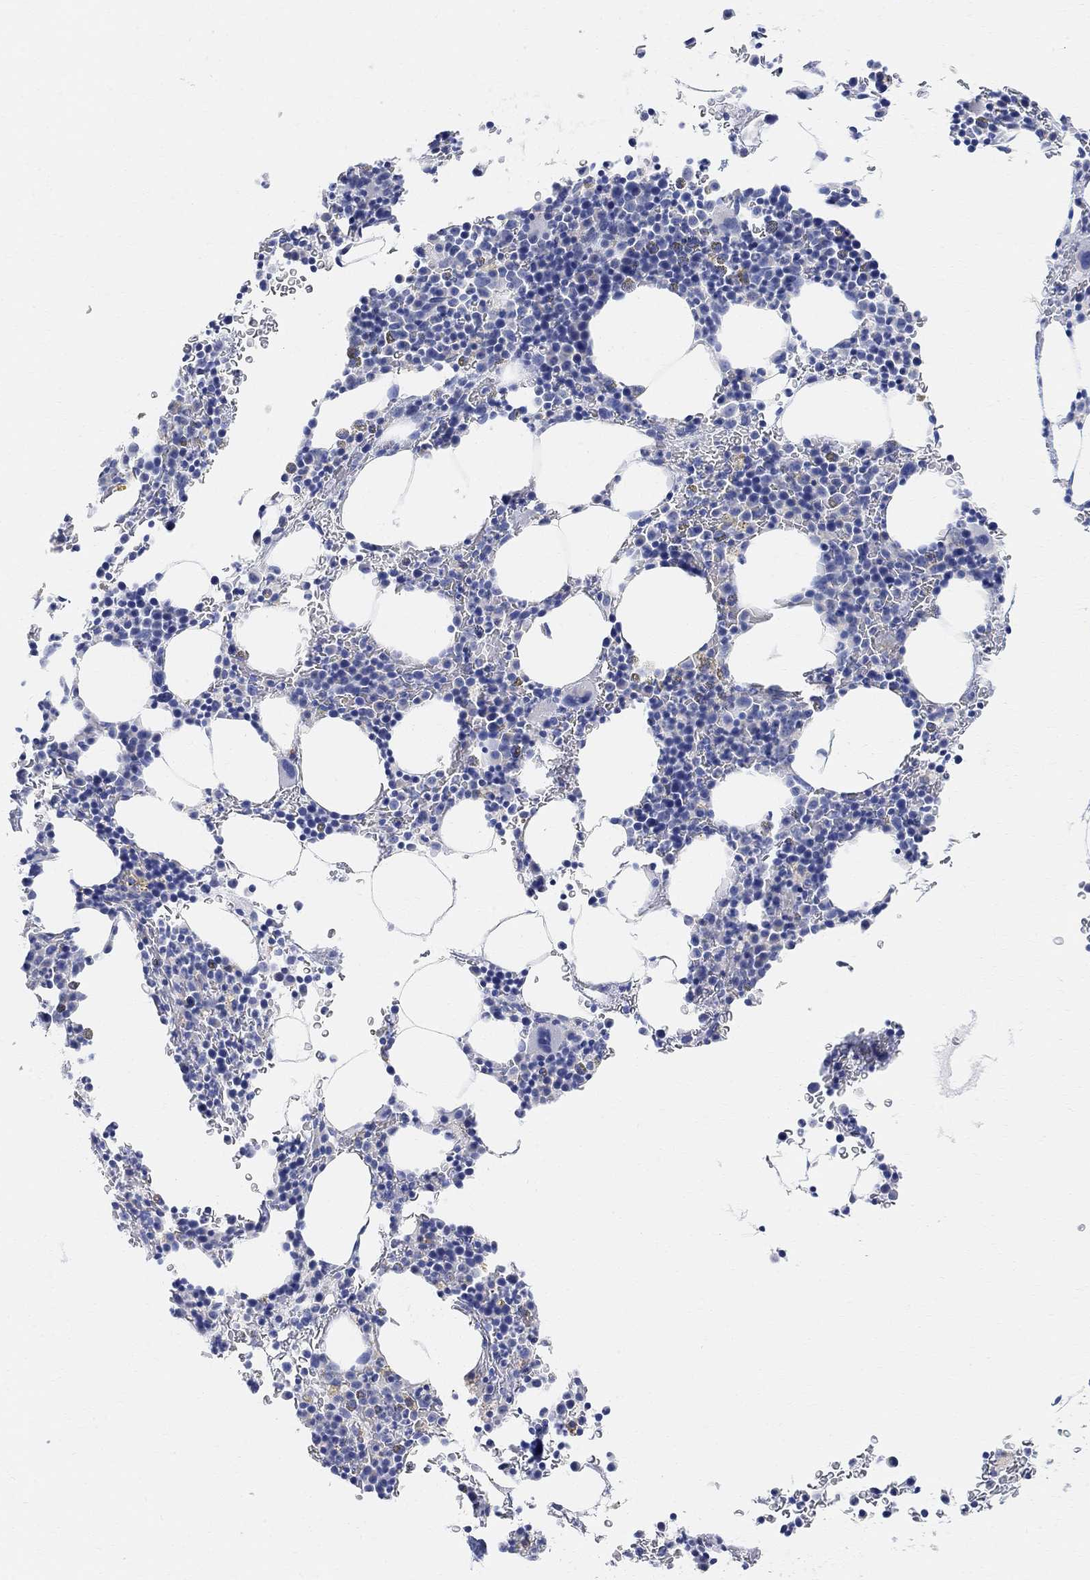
{"staining": {"intensity": "negative", "quantity": "none", "location": "none"}, "tissue": "bone marrow", "cell_type": "Hematopoietic cells", "image_type": "normal", "snomed": [{"axis": "morphology", "description": "Normal tissue, NOS"}, {"axis": "topography", "description": "Bone marrow"}], "caption": "Hematopoietic cells show no significant protein expression in unremarkable bone marrow.", "gene": "RETNLB", "patient": {"sex": "male", "age": 77}}